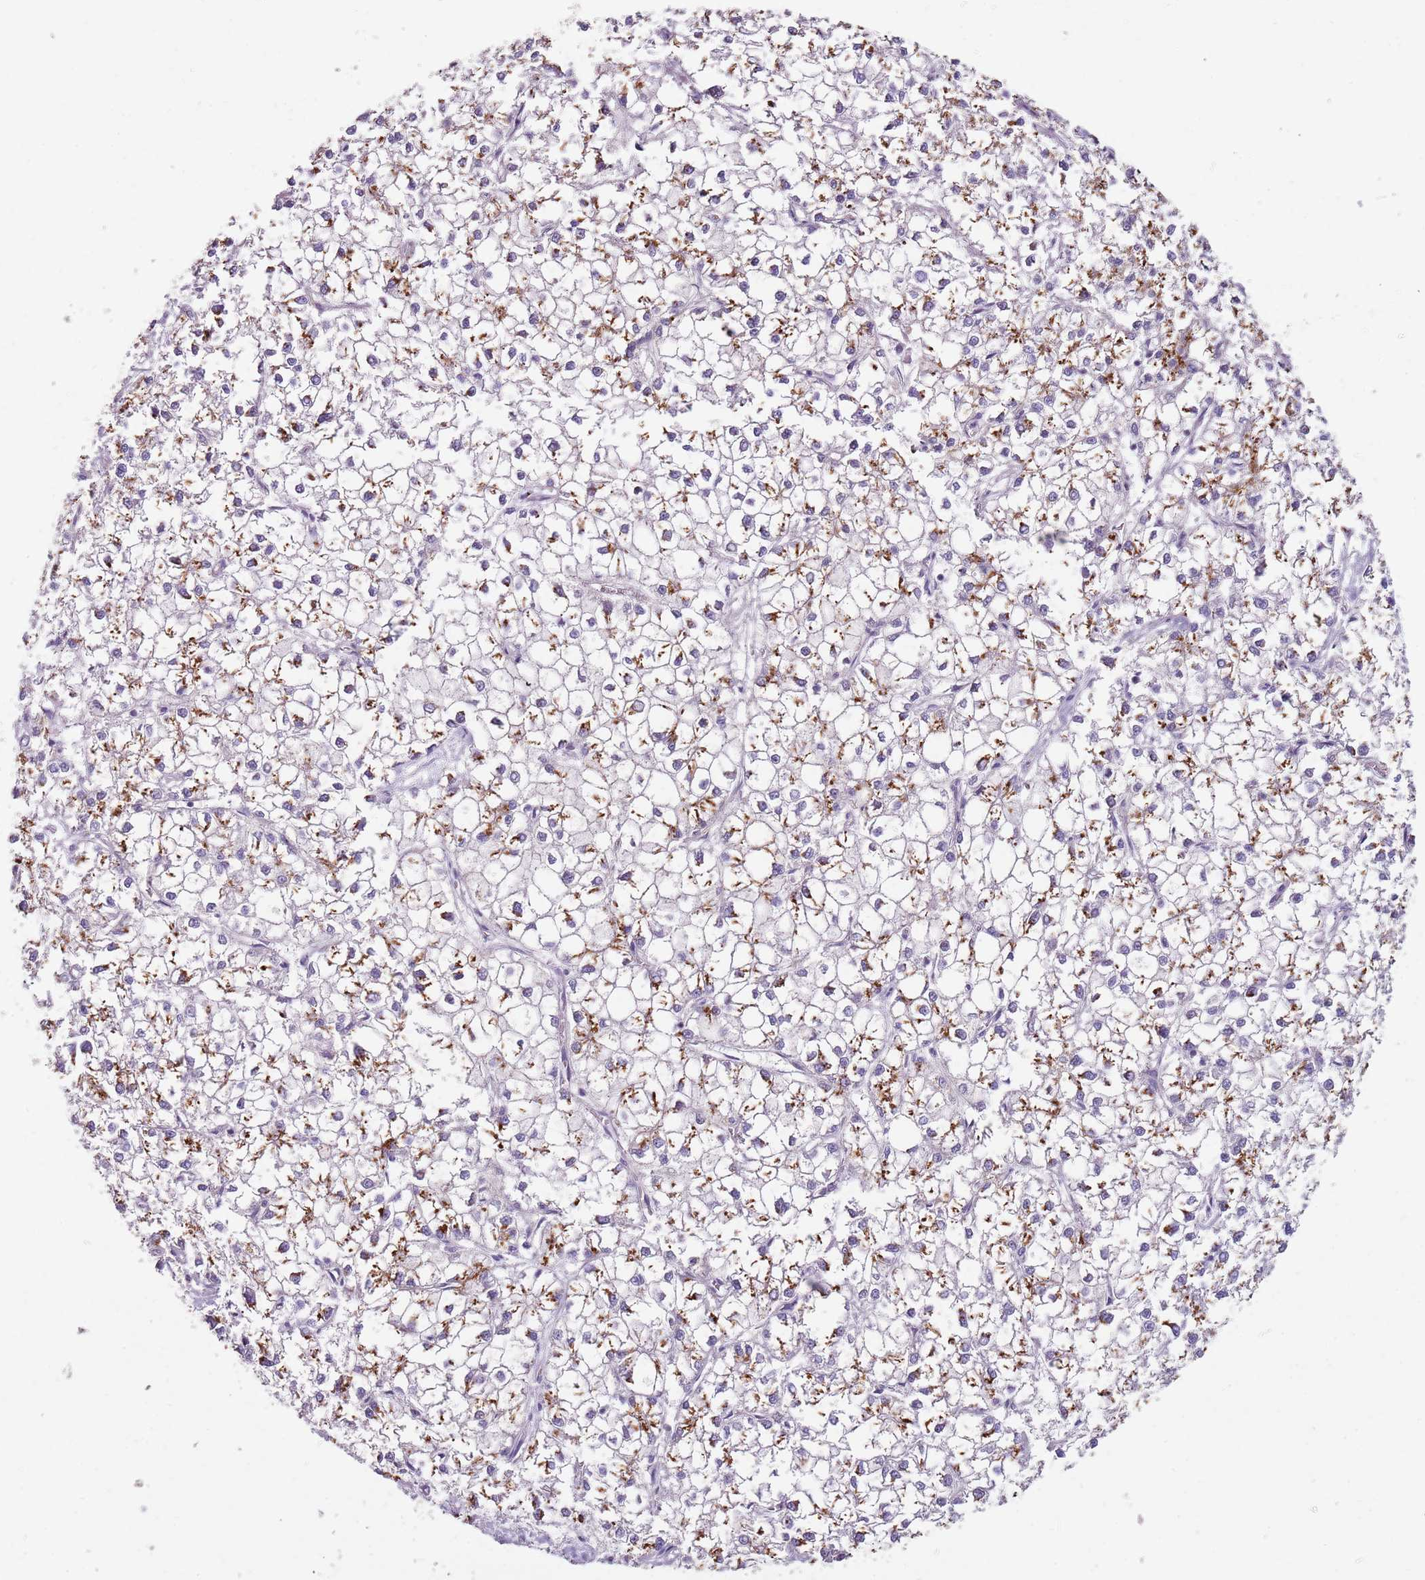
{"staining": {"intensity": "moderate", "quantity": ">75%", "location": "cytoplasmic/membranous"}, "tissue": "liver cancer", "cell_type": "Tumor cells", "image_type": "cancer", "snomed": [{"axis": "morphology", "description": "Carcinoma, Hepatocellular, NOS"}, {"axis": "topography", "description": "Liver"}], "caption": "A medium amount of moderate cytoplasmic/membranous positivity is identified in about >75% of tumor cells in liver hepatocellular carcinoma tissue. (brown staining indicates protein expression, while blue staining denotes nuclei).", "gene": "C2CD3", "patient": {"sex": "female", "age": 43}}